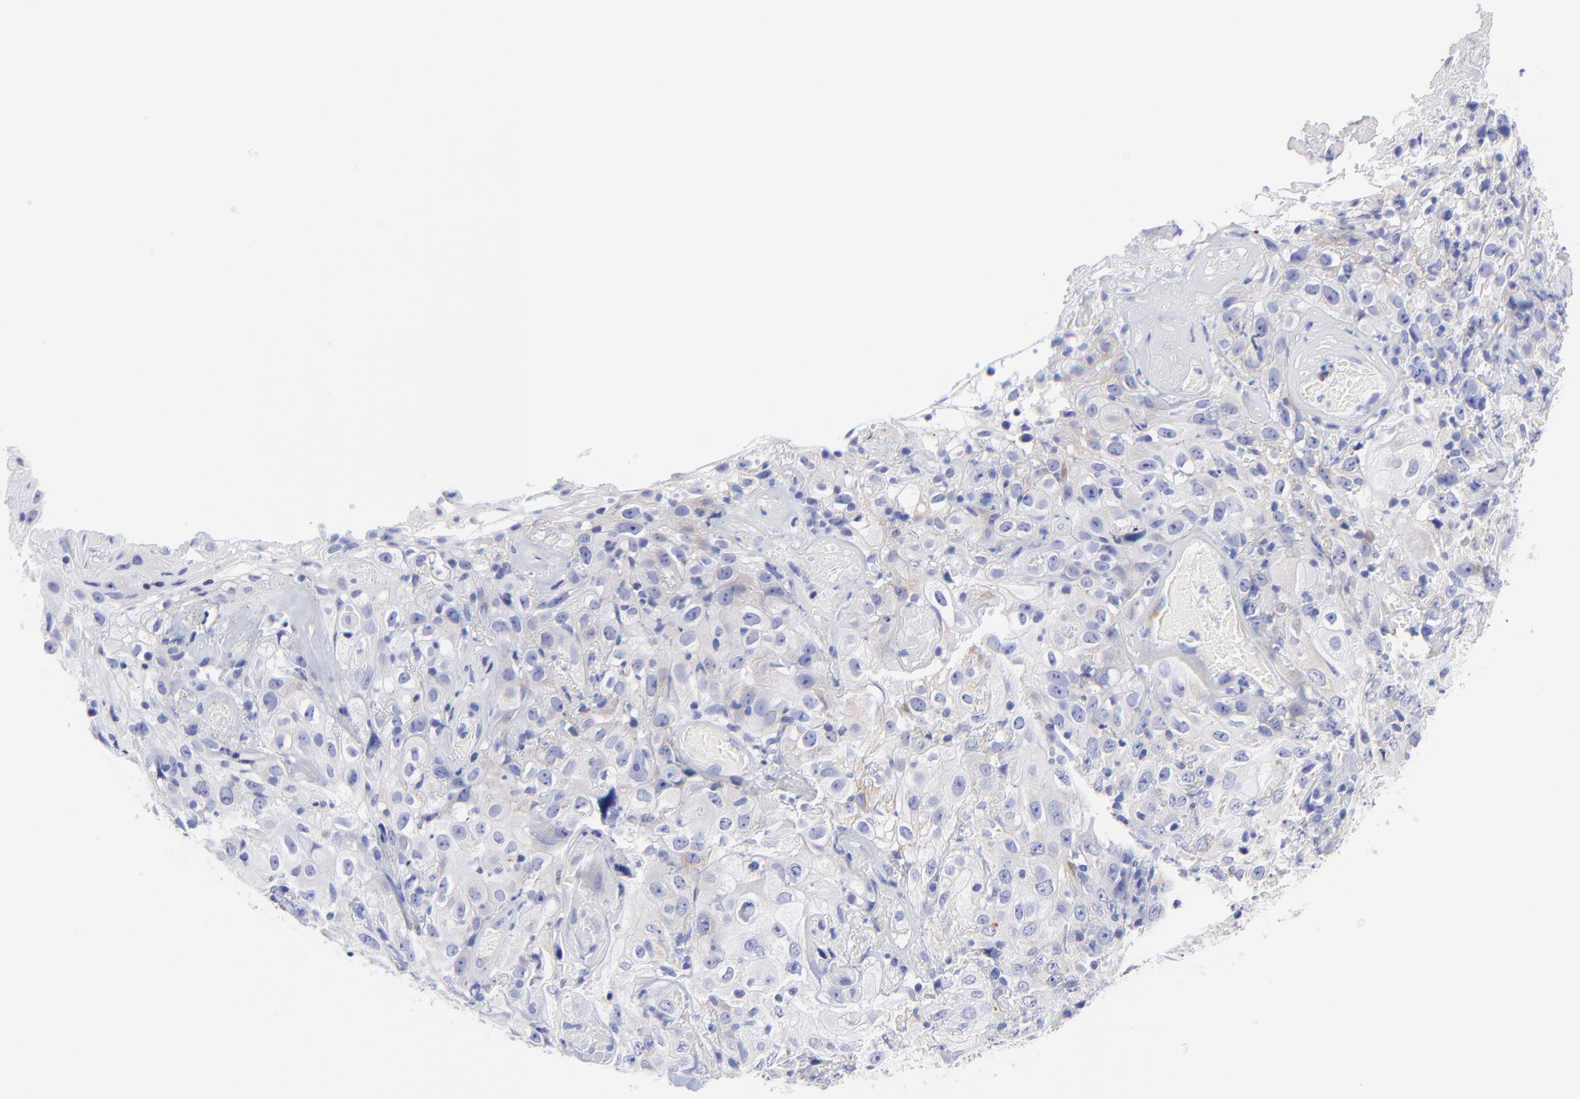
{"staining": {"intensity": "negative", "quantity": "none", "location": "none"}, "tissue": "skin cancer", "cell_type": "Tumor cells", "image_type": "cancer", "snomed": [{"axis": "morphology", "description": "Squamous cell carcinoma, NOS"}, {"axis": "topography", "description": "Skin"}], "caption": "Immunohistochemical staining of human skin cancer (squamous cell carcinoma) demonstrates no significant expression in tumor cells.", "gene": "C1QTNF6", "patient": {"sex": "male", "age": 65}}